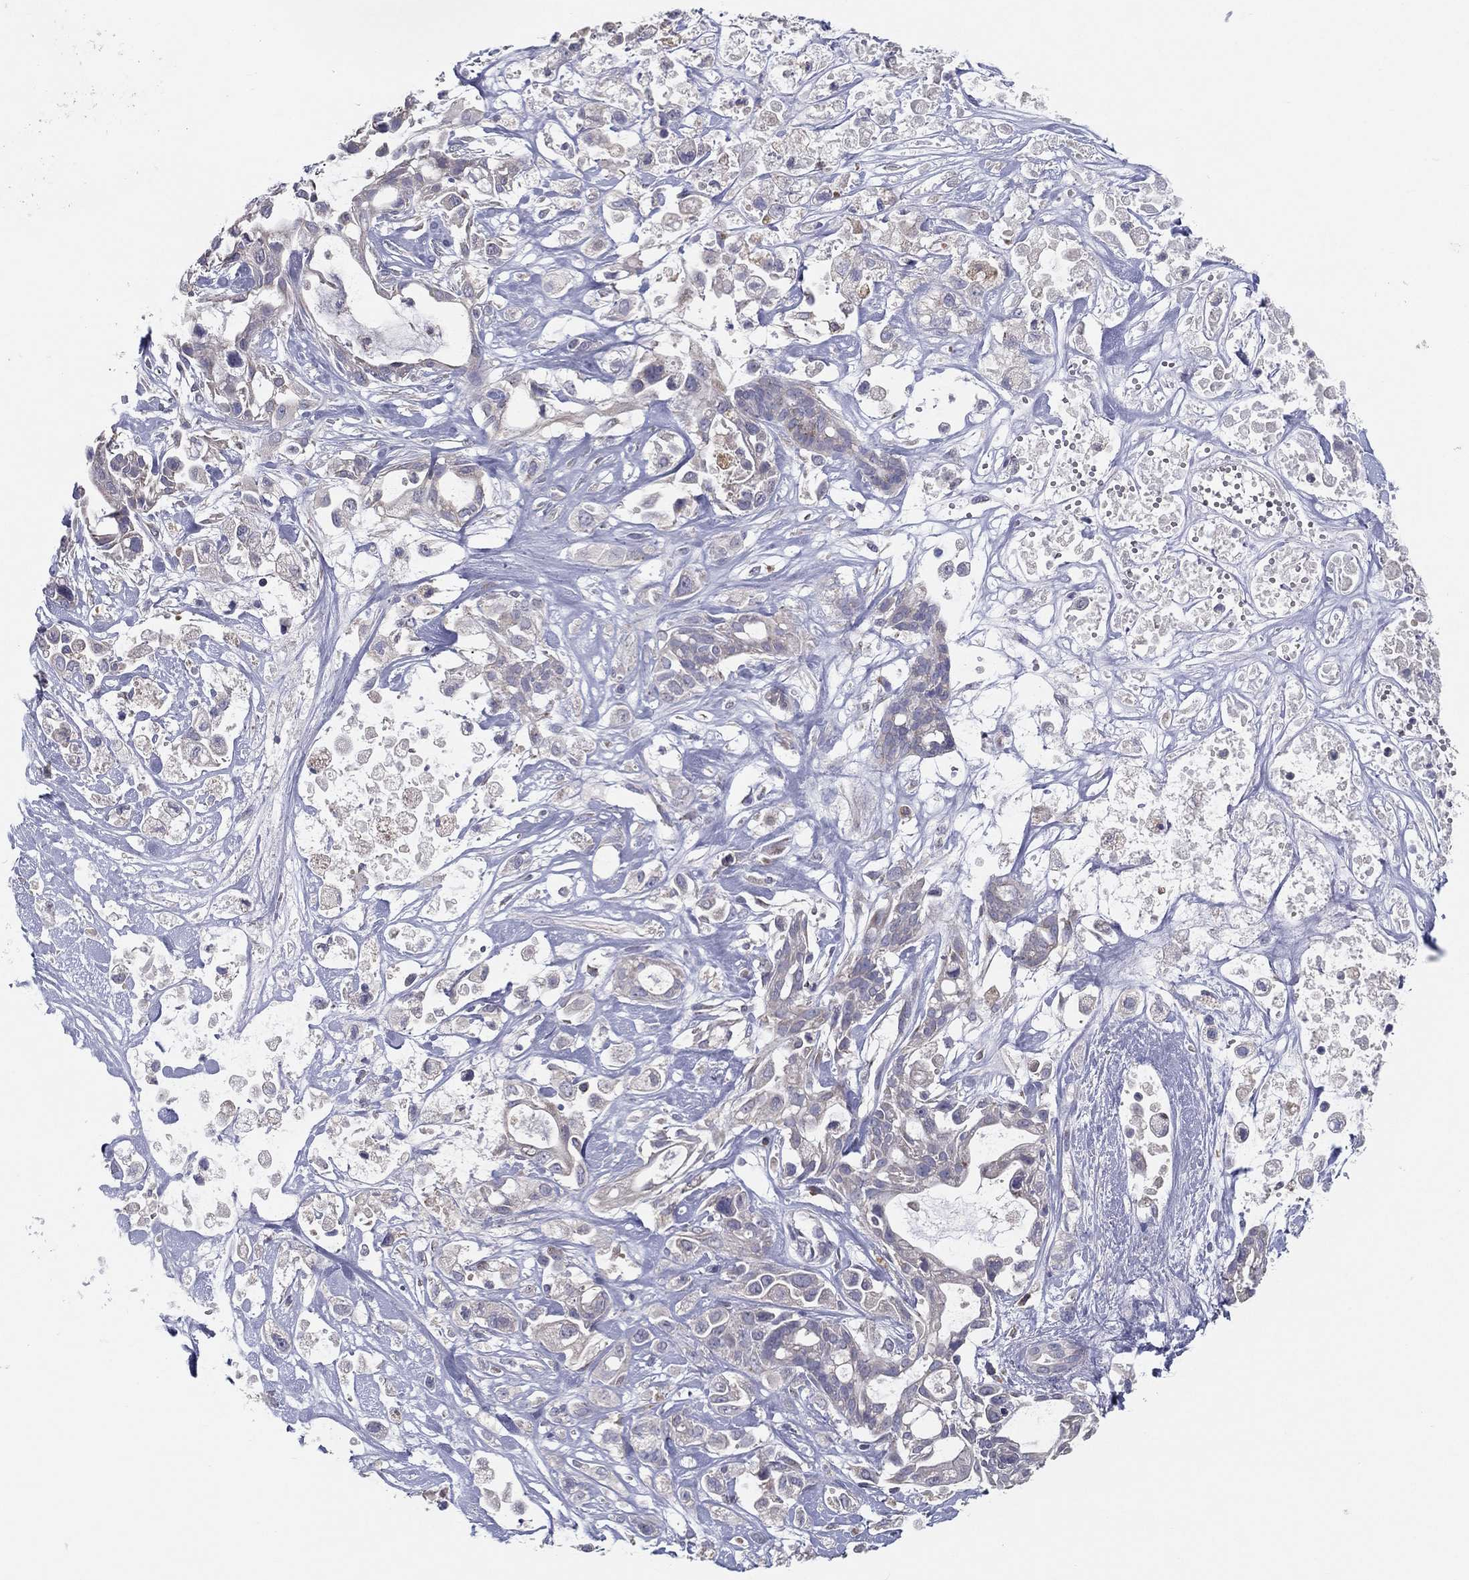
{"staining": {"intensity": "negative", "quantity": "none", "location": "none"}, "tissue": "pancreatic cancer", "cell_type": "Tumor cells", "image_type": "cancer", "snomed": [{"axis": "morphology", "description": "Adenocarcinoma, NOS"}, {"axis": "topography", "description": "Pancreas"}], "caption": "High magnification brightfield microscopy of pancreatic adenocarcinoma stained with DAB (3,3'-diaminobenzidine) (brown) and counterstained with hematoxylin (blue): tumor cells show no significant expression. (Brightfield microscopy of DAB (3,3'-diaminobenzidine) immunohistochemistry at high magnification).", "gene": "PCSK1", "patient": {"sex": "male", "age": 44}}